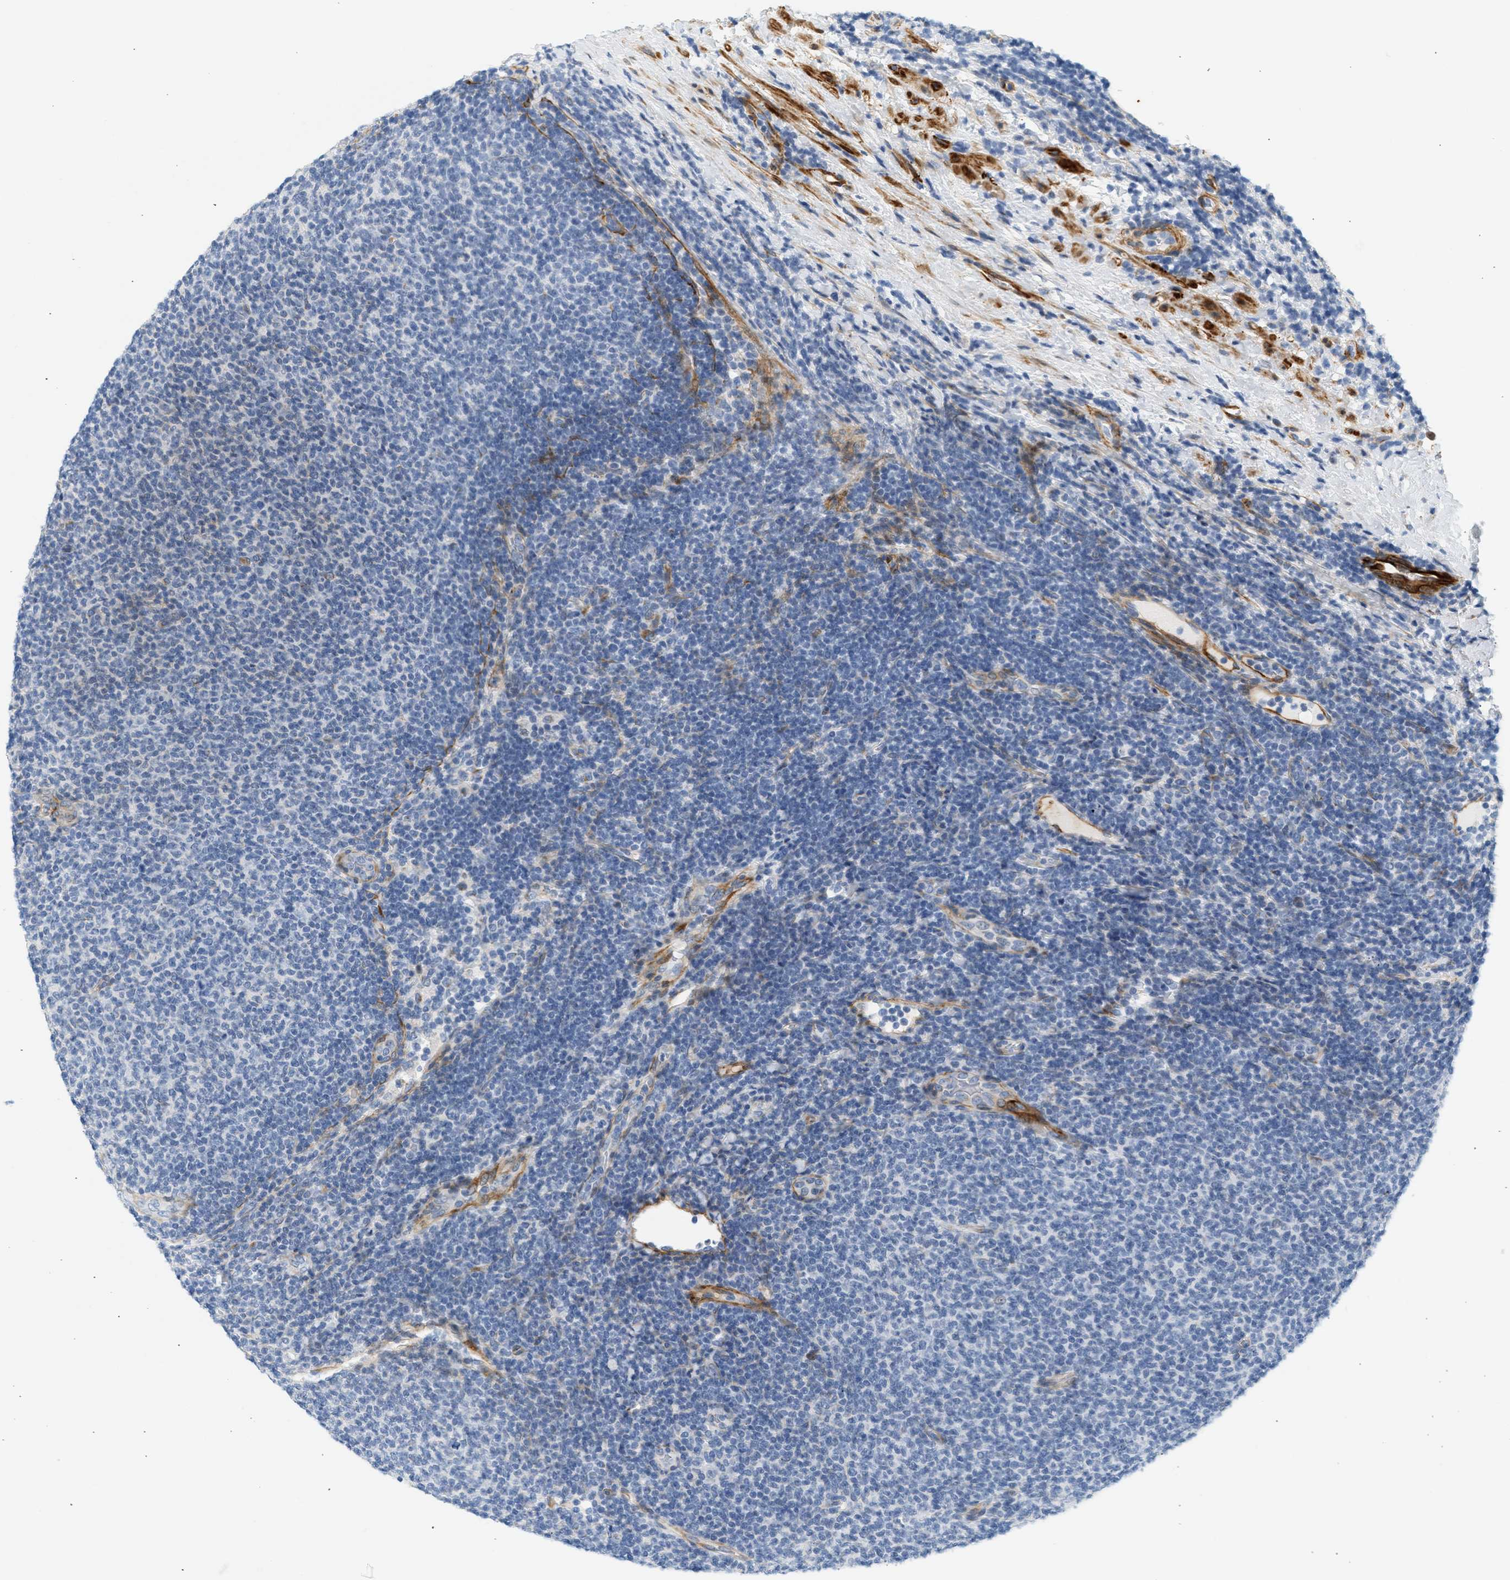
{"staining": {"intensity": "negative", "quantity": "none", "location": "none"}, "tissue": "lymphoma", "cell_type": "Tumor cells", "image_type": "cancer", "snomed": [{"axis": "morphology", "description": "Malignant lymphoma, non-Hodgkin's type, Low grade"}, {"axis": "topography", "description": "Lymph node"}], "caption": "DAB immunohistochemical staining of lymphoma reveals no significant expression in tumor cells.", "gene": "SLC30A7", "patient": {"sex": "male", "age": 66}}